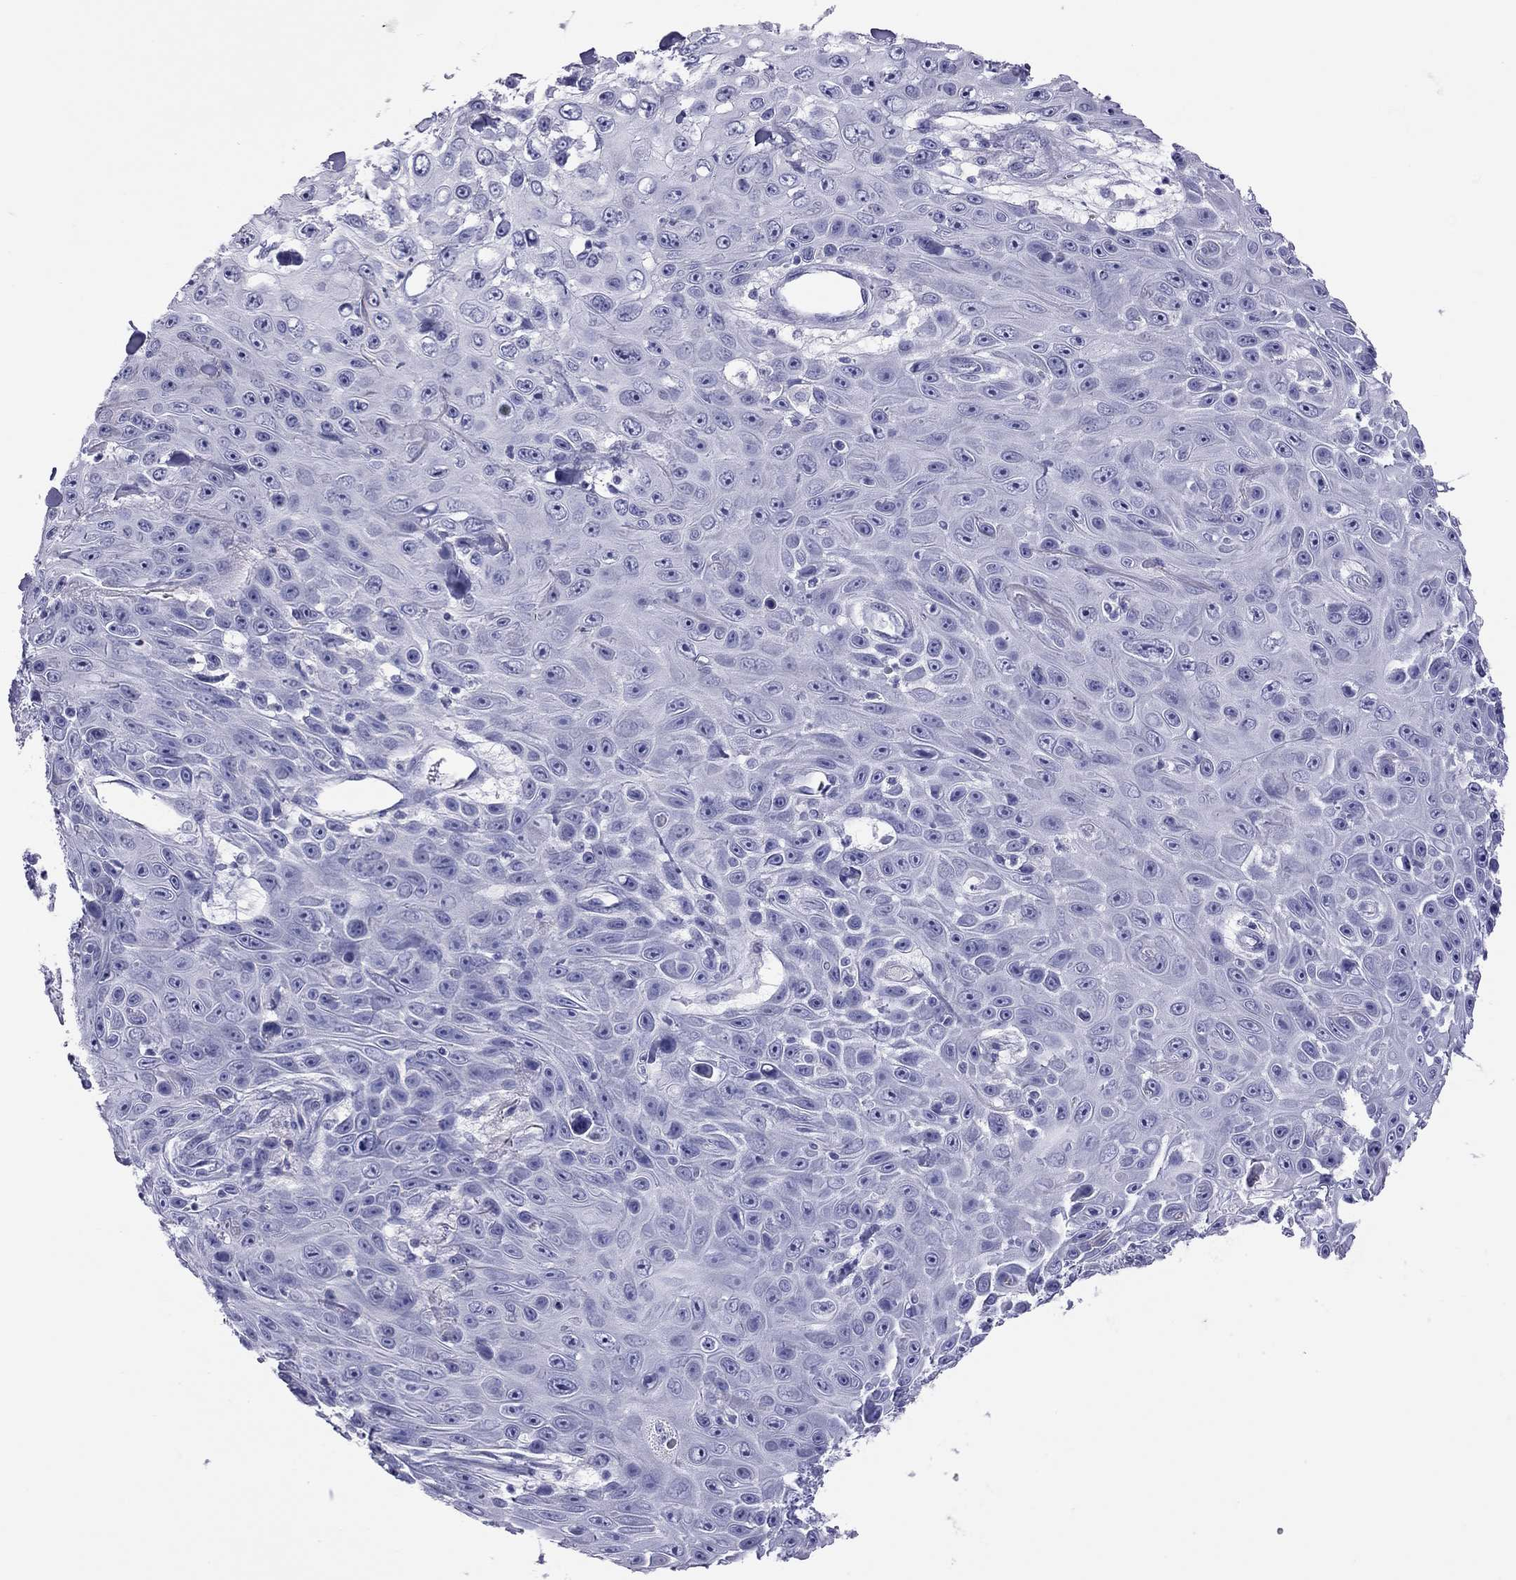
{"staining": {"intensity": "negative", "quantity": "none", "location": "none"}, "tissue": "skin cancer", "cell_type": "Tumor cells", "image_type": "cancer", "snomed": [{"axis": "morphology", "description": "Squamous cell carcinoma, NOS"}, {"axis": "topography", "description": "Skin"}], "caption": "Immunohistochemical staining of human squamous cell carcinoma (skin) exhibits no significant staining in tumor cells. Nuclei are stained in blue.", "gene": "STAG3", "patient": {"sex": "male", "age": 82}}